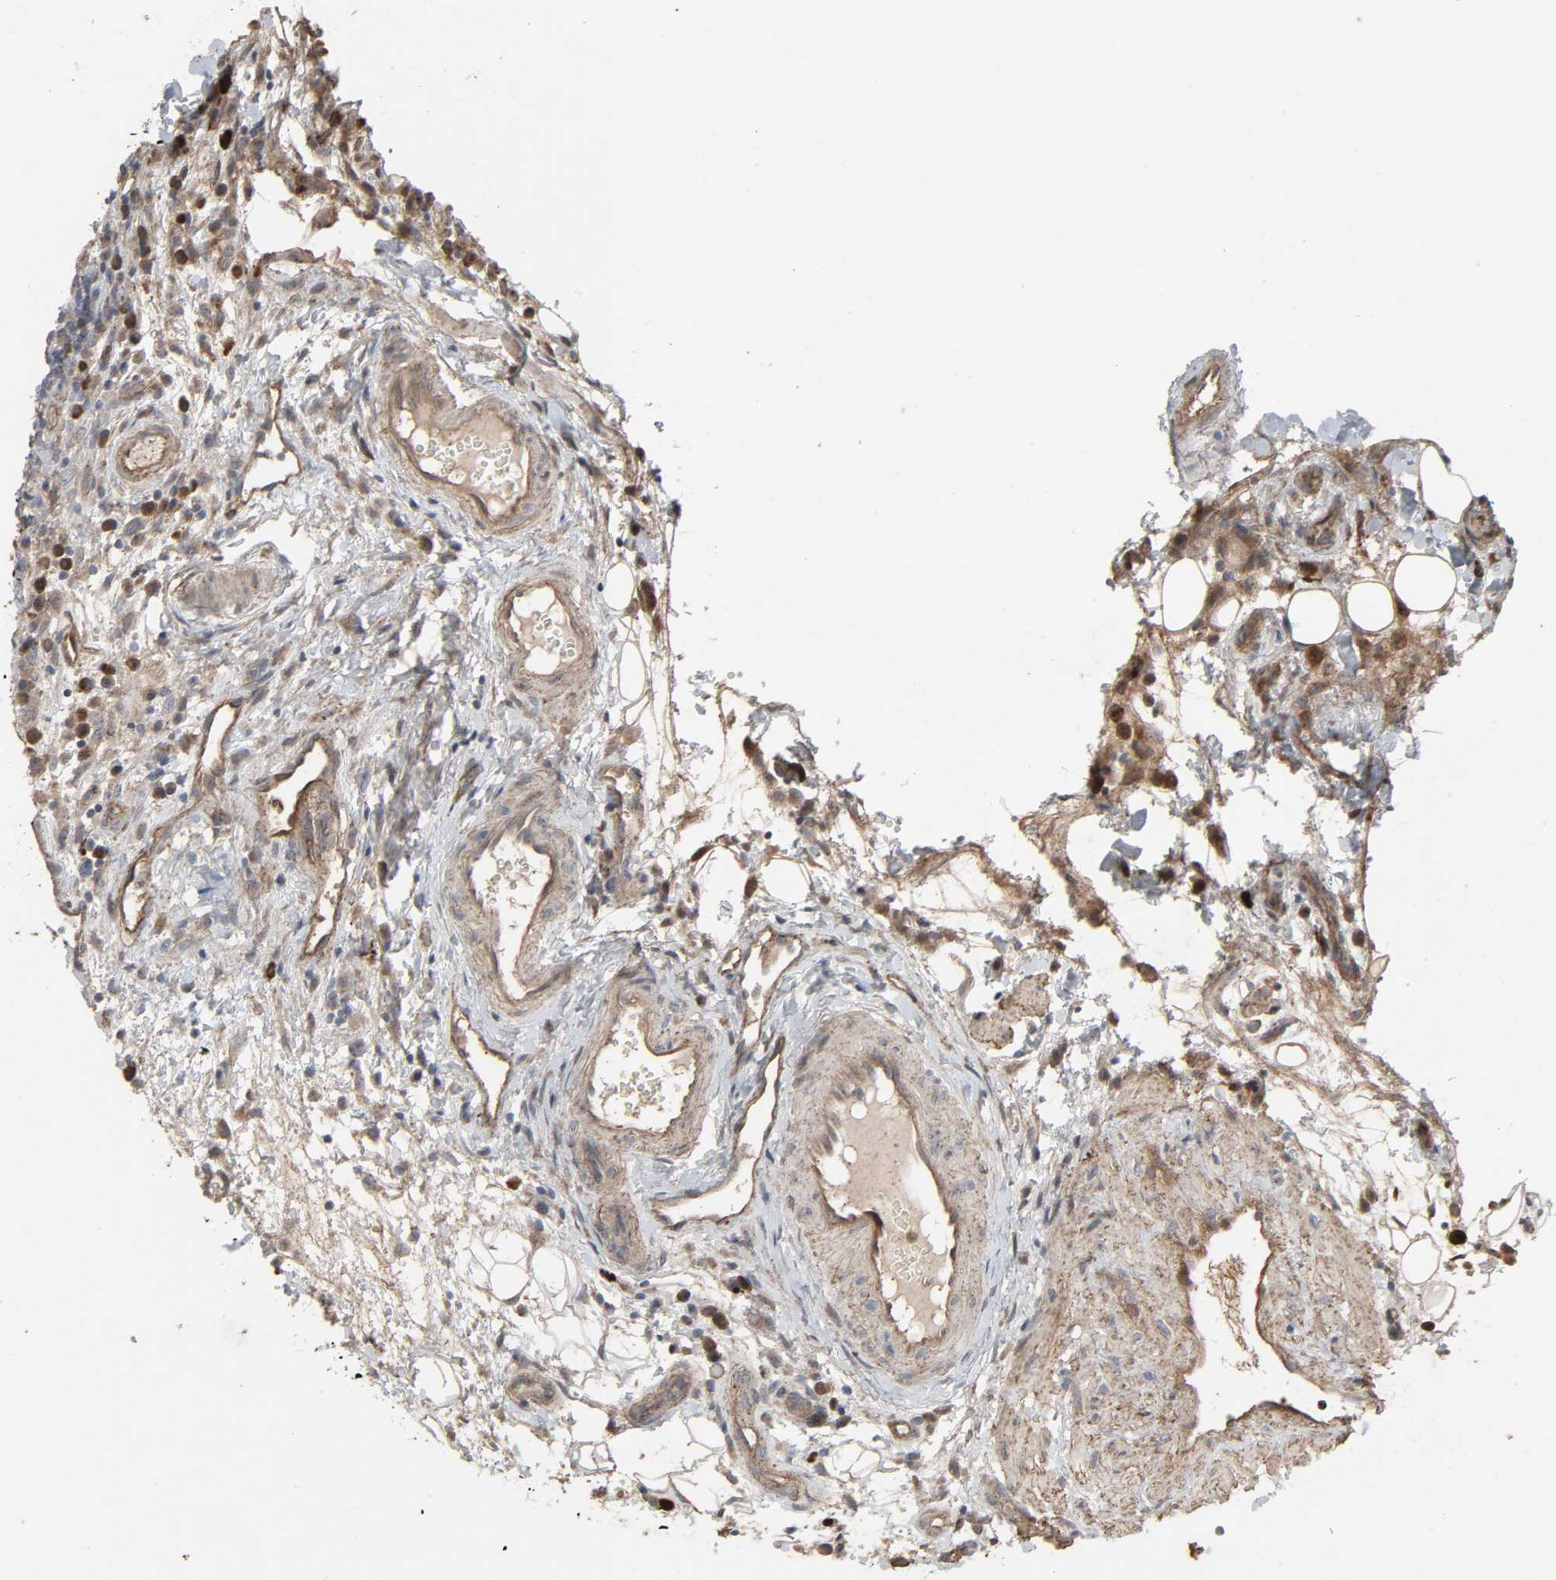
{"staining": {"intensity": "weak", "quantity": "25%-75%", "location": "cytoplasmic/membranous"}, "tissue": "lymphoma", "cell_type": "Tumor cells", "image_type": "cancer", "snomed": [{"axis": "morphology", "description": "Hodgkin's disease, NOS"}, {"axis": "topography", "description": "Lymph node"}], "caption": "IHC (DAB) staining of human lymphoma reveals weak cytoplasmic/membranous protein staining in approximately 25%-75% of tumor cells.", "gene": "ADCY4", "patient": {"sex": "male", "age": 65}}